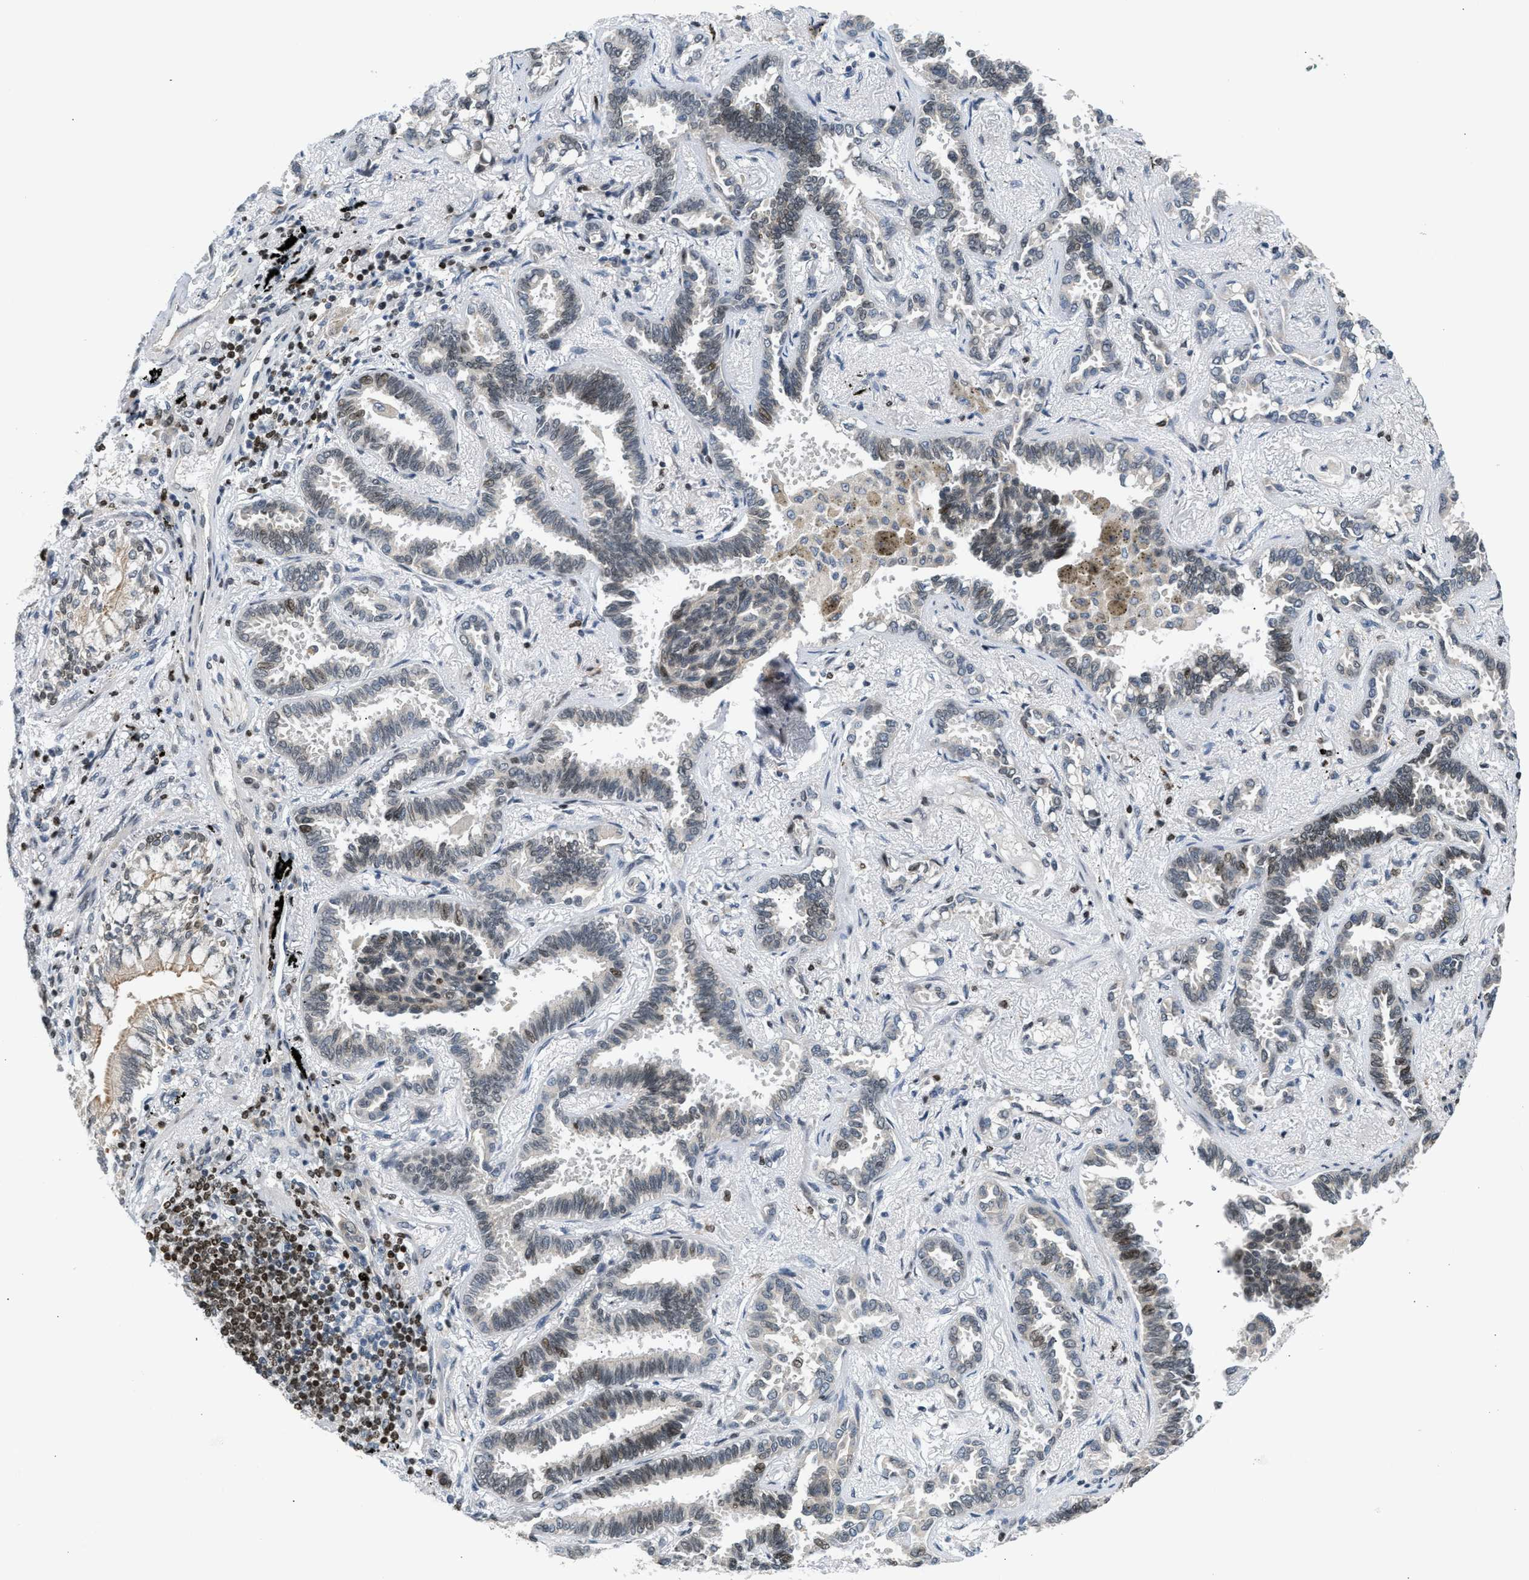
{"staining": {"intensity": "moderate", "quantity": "<25%", "location": "cytoplasmic/membranous,nuclear"}, "tissue": "lung cancer", "cell_type": "Tumor cells", "image_type": "cancer", "snomed": [{"axis": "morphology", "description": "Adenocarcinoma, NOS"}, {"axis": "topography", "description": "Lung"}], "caption": "Tumor cells demonstrate low levels of moderate cytoplasmic/membranous and nuclear expression in approximately <25% of cells in human adenocarcinoma (lung).", "gene": "NPS", "patient": {"sex": "male", "age": 59}}